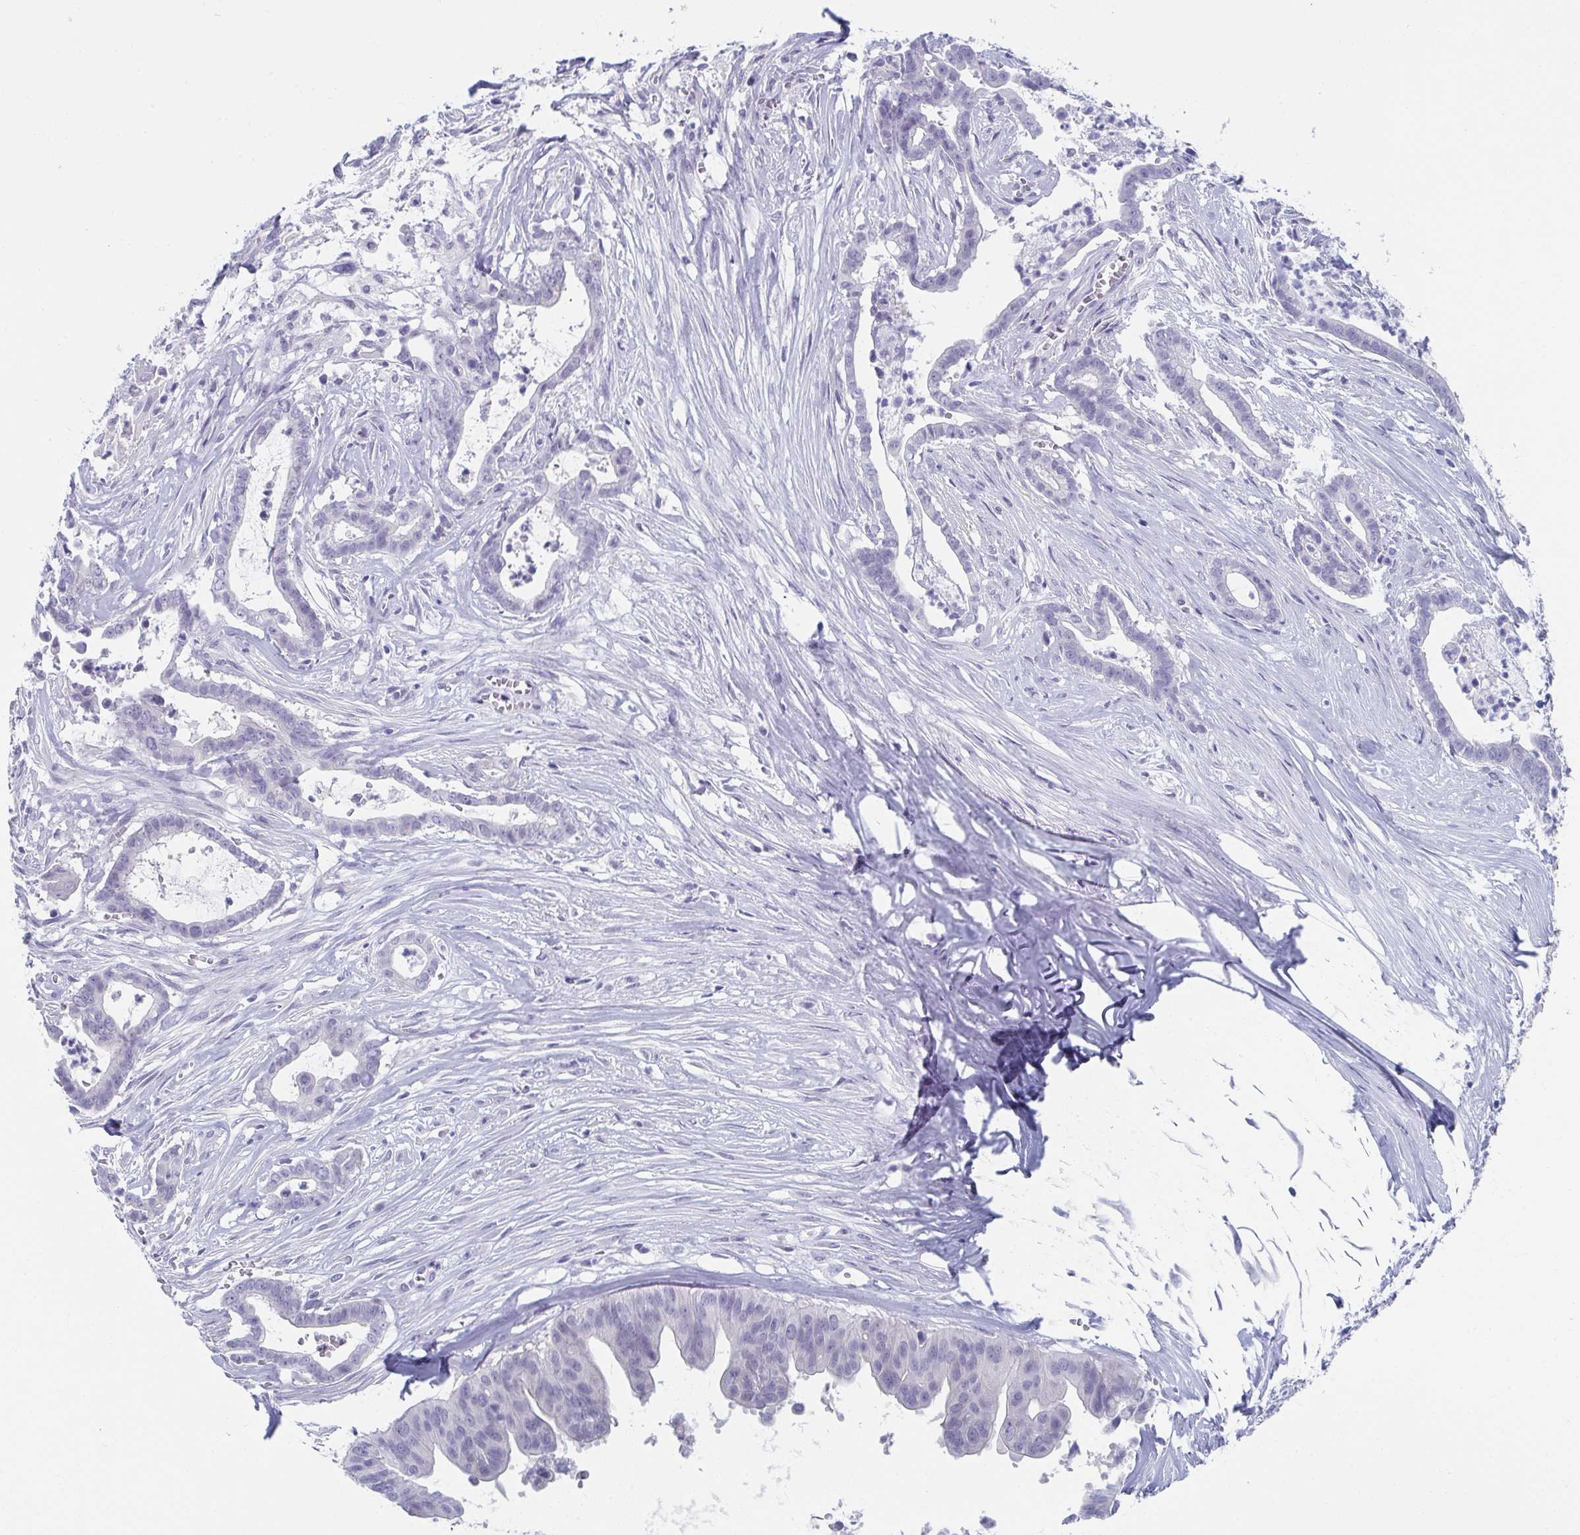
{"staining": {"intensity": "negative", "quantity": "none", "location": "none"}, "tissue": "pancreatic cancer", "cell_type": "Tumor cells", "image_type": "cancer", "snomed": [{"axis": "morphology", "description": "Adenocarcinoma, NOS"}, {"axis": "topography", "description": "Pancreas"}], "caption": "The immunohistochemistry photomicrograph has no significant staining in tumor cells of adenocarcinoma (pancreatic) tissue. (DAB immunohistochemistry with hematoxylin counter stain).", "gene": "DYDC2", "patient": {"sex": "male", "age": 61}}